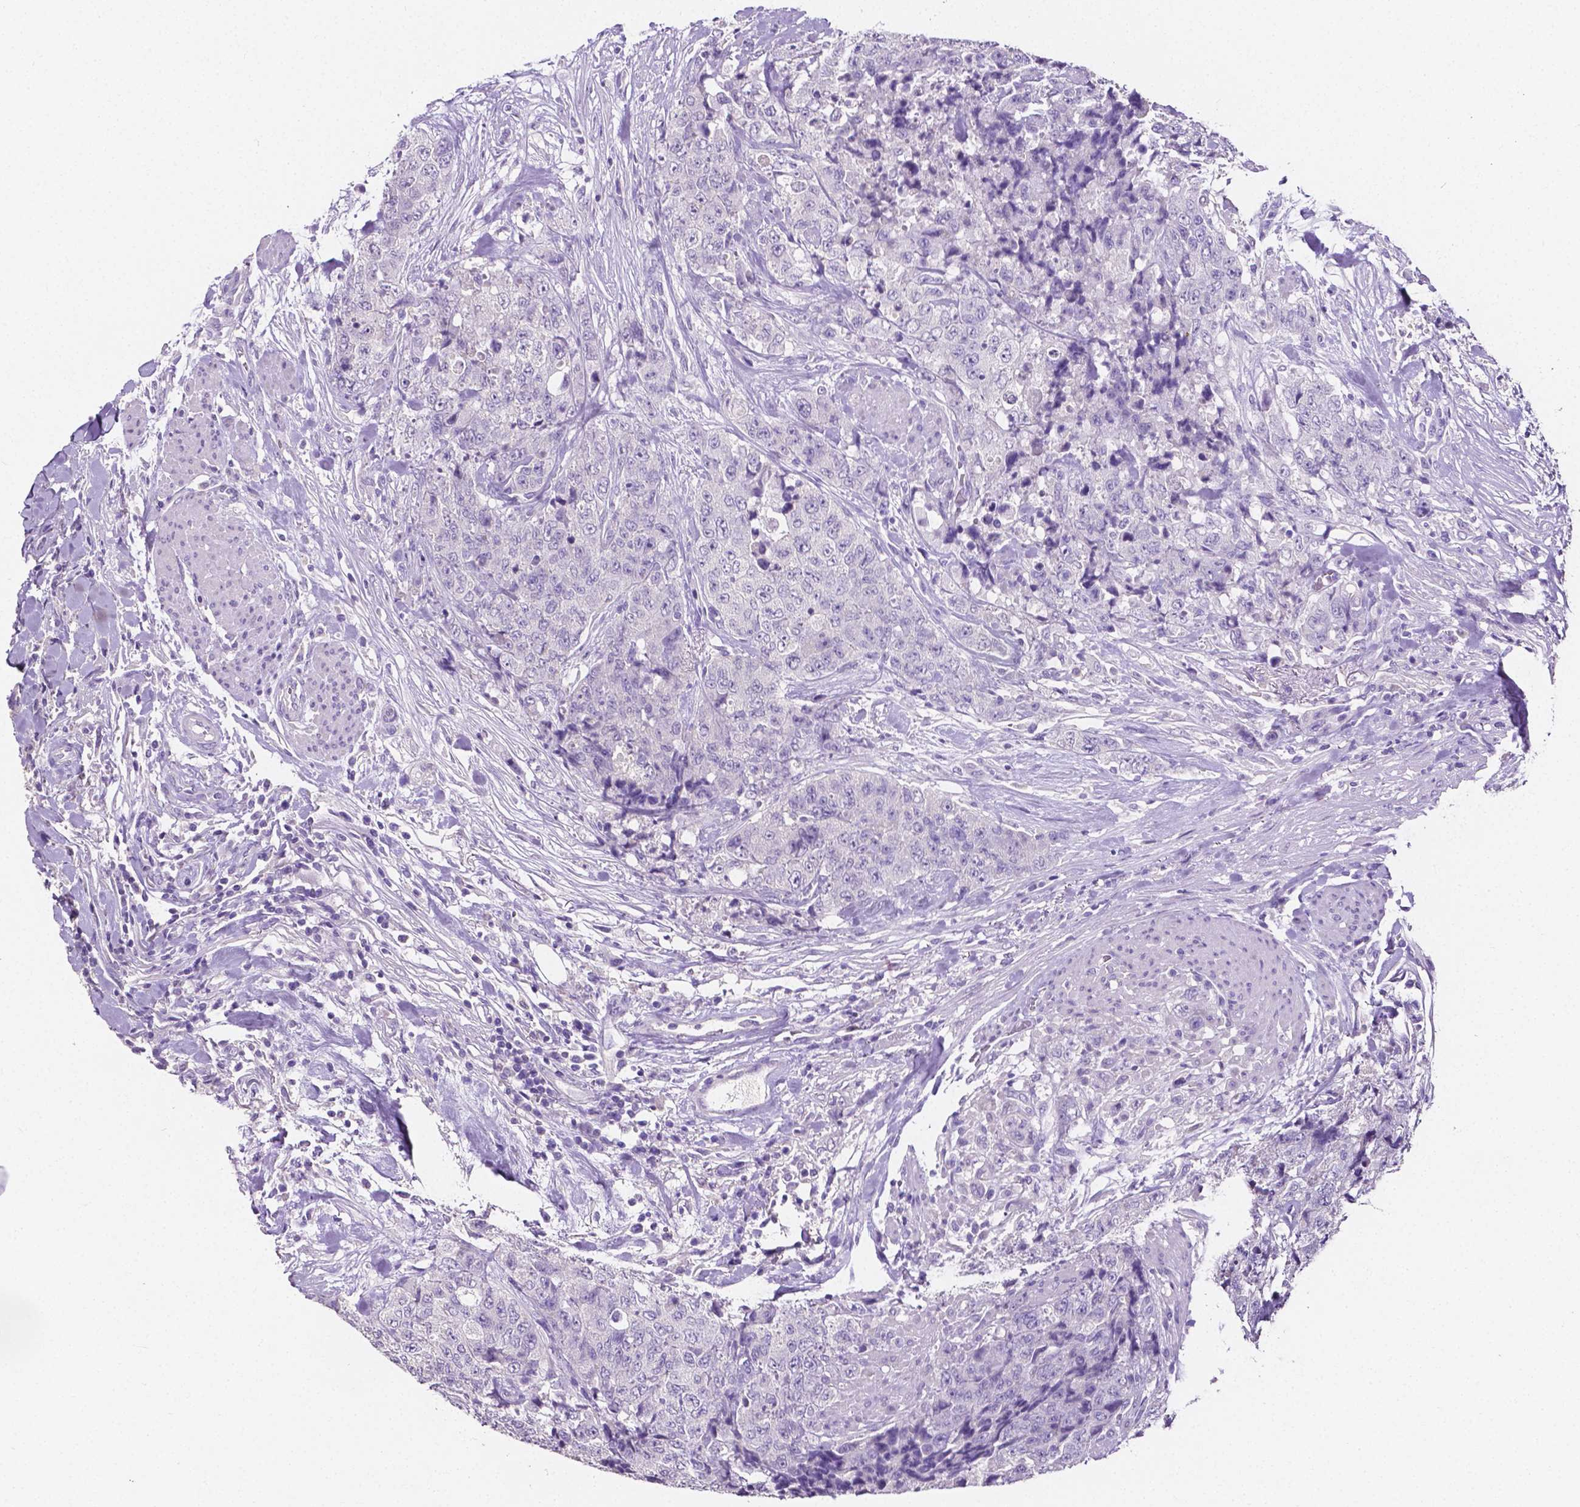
{"staining": {"intensity": "negative", "quantity": "none", "location": "none"}, "tissue": "urothelial cancer", "cell_type": "Tumor cells", "image_type": "cancer", "snomed": [{"axis": "morphology", "description": "Urothelial carcinoma, High grade"}, {"axis": "topography", "description": "Urinary bladder"}], "caption": "The immunohistochemistry (IHC) histopathology image has no significant staining in tumor cells of urothelial carcinoma (high-grade) tissue.", "gene": "SLC22A2", "patient": {"sex": "female", "age": 78}}